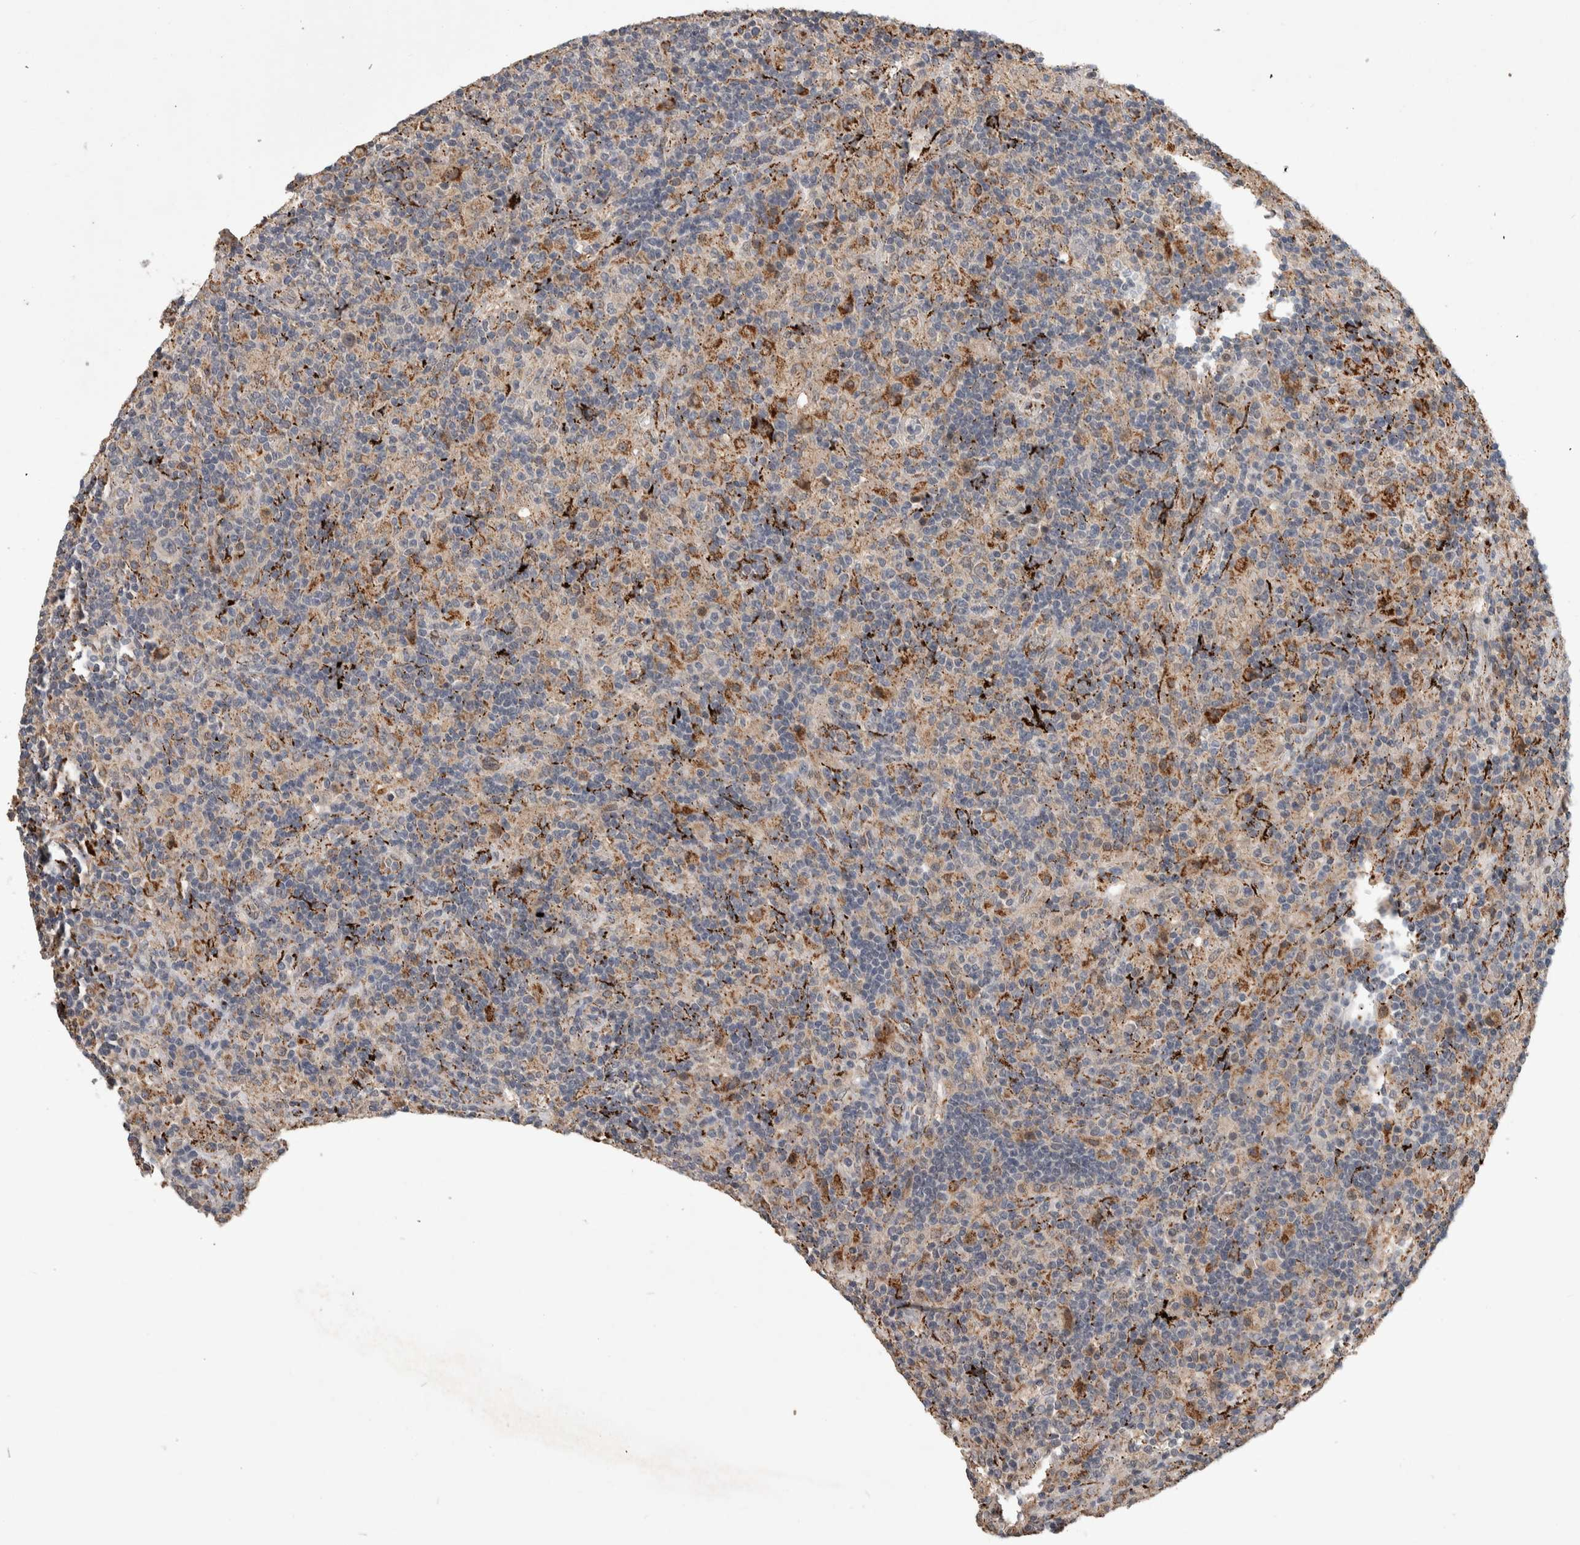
{"staining": {"intensity": "negative", "quantity": "none", "location": "none"}, "tissue": "lymphoma", "cell_type": "Tumor cells", "image_type": "cancer", "snomed": [{"axis": "morphology", "description": "Hodgkin's disease, NOS"}, {"axis": "topography", "description": "Lymph node"}], "caption": "Image shows no significant protein positivity in tumor cells of lymphoma. The staining was performed using DAB to visualize the protein expression in brown, while the nuclei were stained in blue with hematoxylin (Magnification: 20x).", "gene": "CHRM3", "patient": {"sex": "male", "age": 70}}